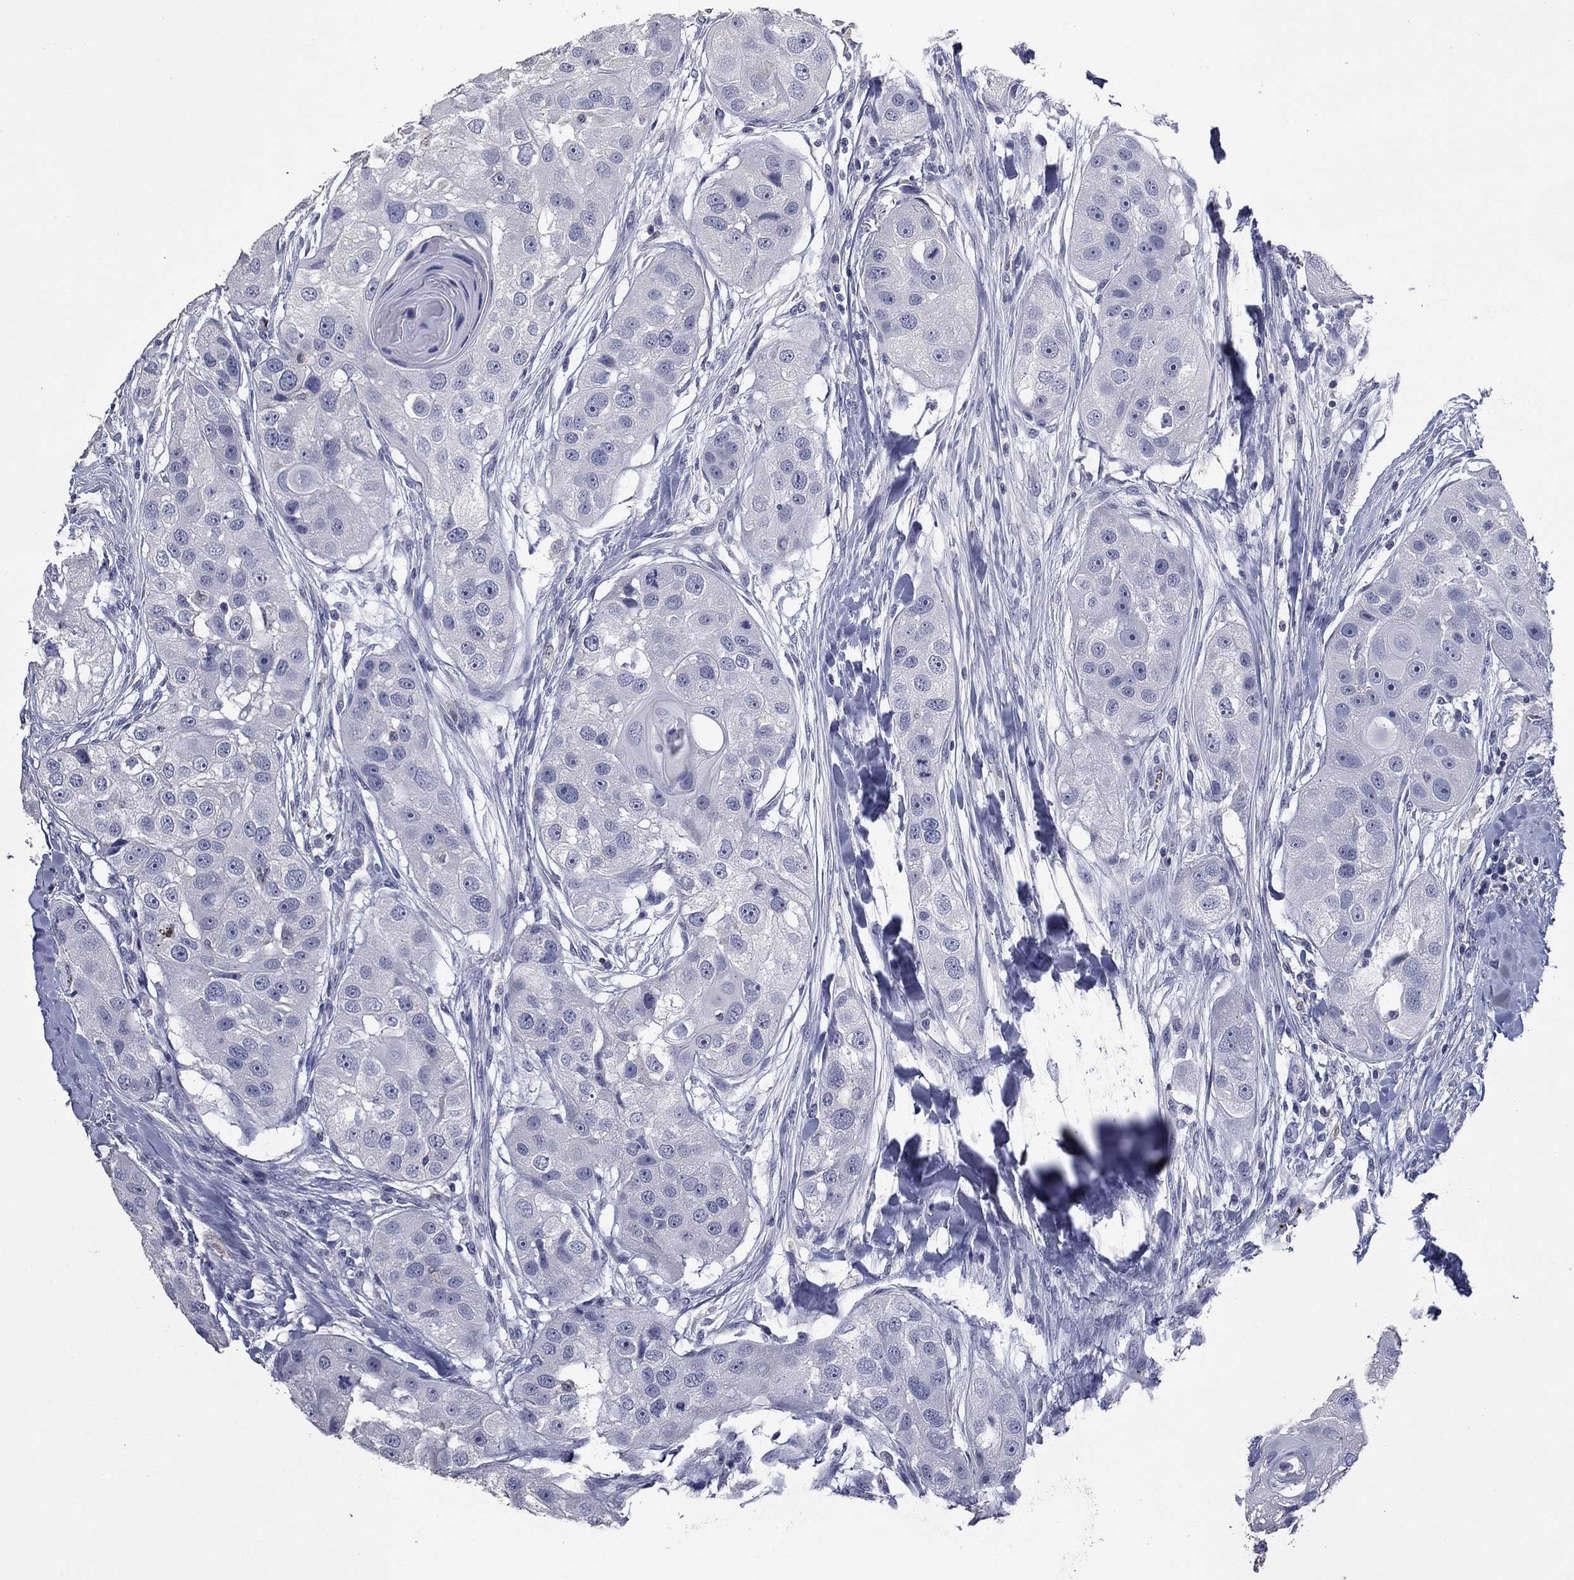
{"staining": {"intensity": "negative", "quantity": "none", "location": "none"}, "tissue": "head and neck cancer", "cell_type": "Tumor cells", "image_type": "cancer", "snomed": [{"axis": "morphology", "description": "Normal tissue, NOS"}, {"axis": "morphology", "description": "Squamous cell carcinoma, NOS"}, {"axis": "topography", "description": "Skeletal muscle"}, {"axis": "topography", "description": "Head-Neck"}], "caption": "Tumor cells show no significant protein positivity in head and neck squamous cell carcinoma.", "gene": "PLEK", "patient": {"sex": "male", "age": 51}}